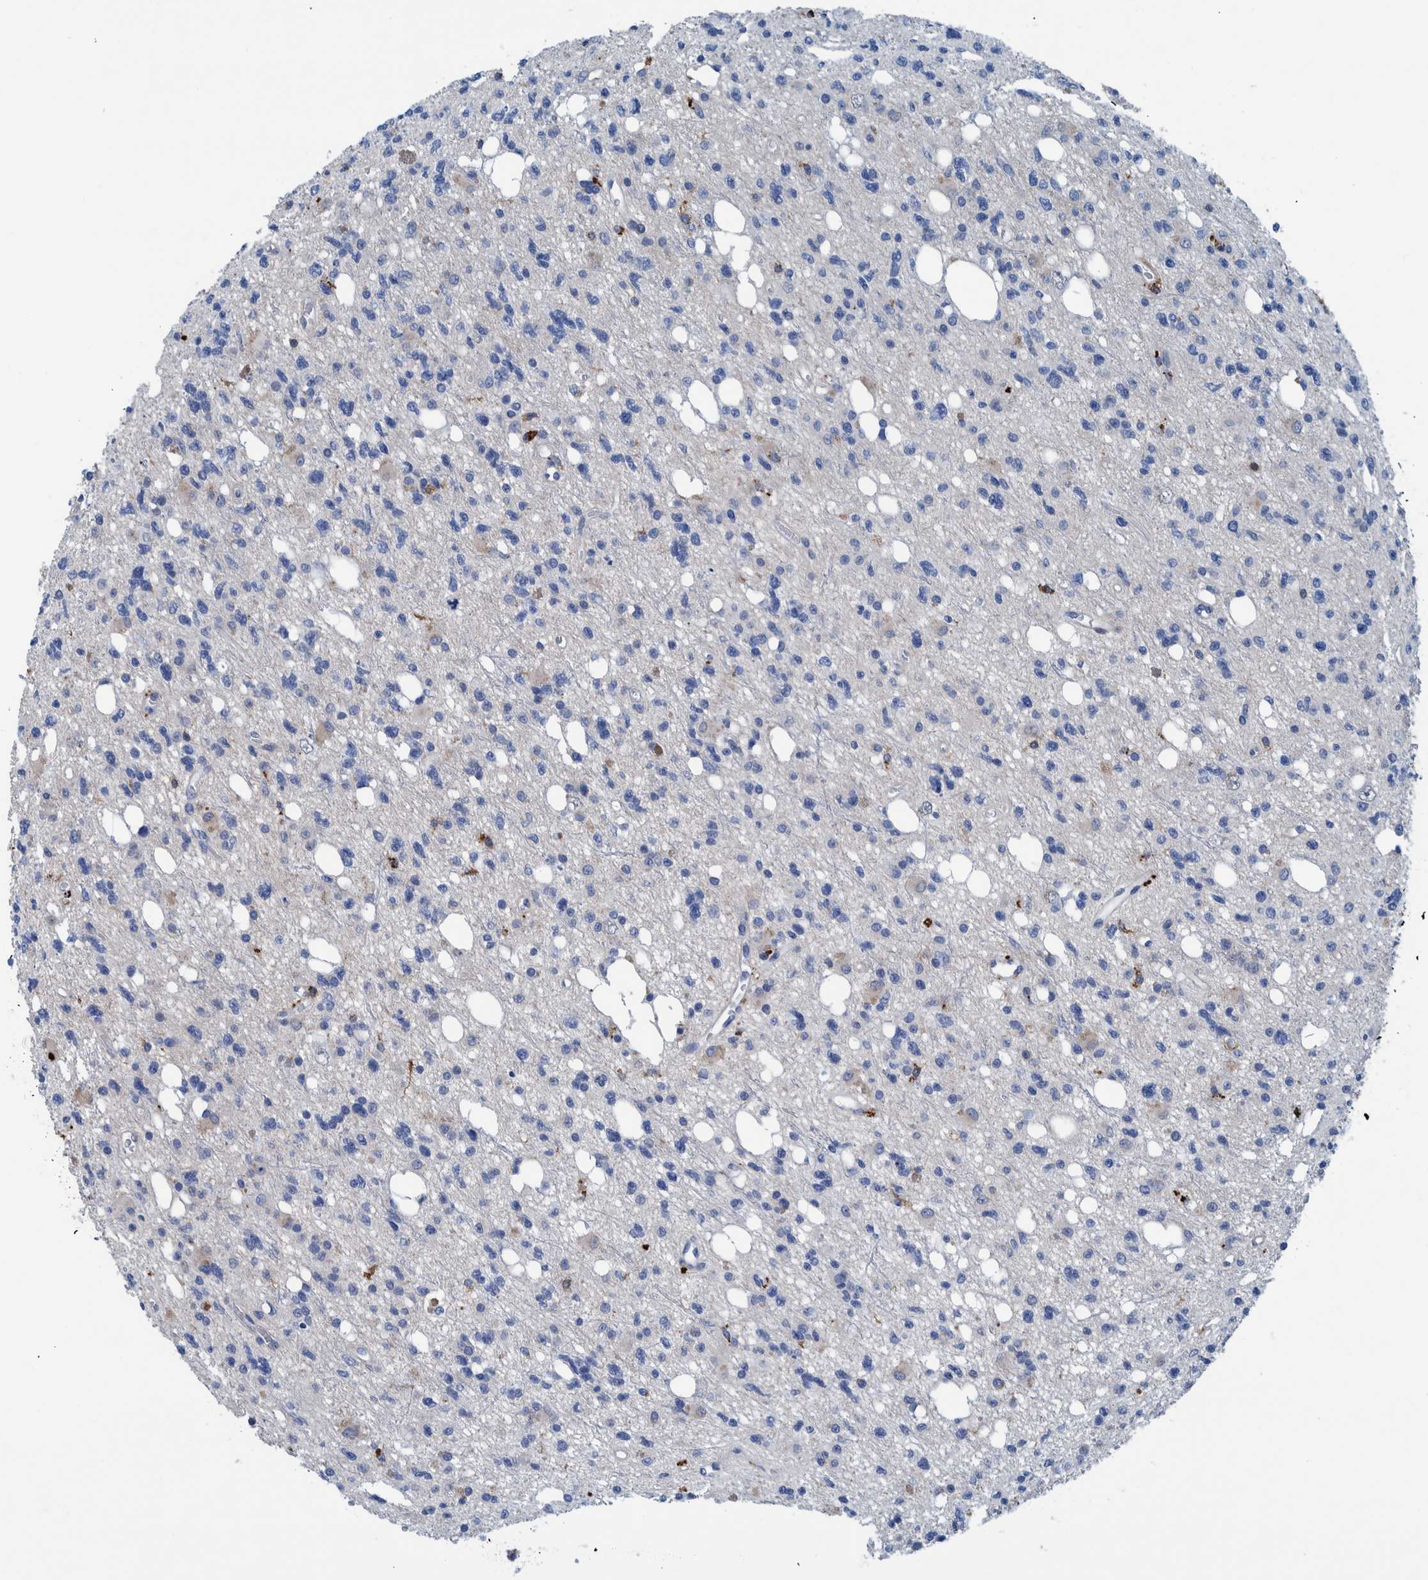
{"staining": {"intensity": "negative", "quantity": "none", "location": "none"}, "tissue": "glioma", "cell_type": "Tumor cells", "image_type": "cancer", "snomed": [{"axis": "morphology", "description": "Glioma, malignant, High grade"}, {"axis": "topography", "description": "Brain"}], "caption": "Immunohistochemistry histopathology image of human glioma stained for a protein (brown), which exhibits no staining in tumor cells.", "gene": "IDO1", "patient": {"sex": "female", "age": 62}}